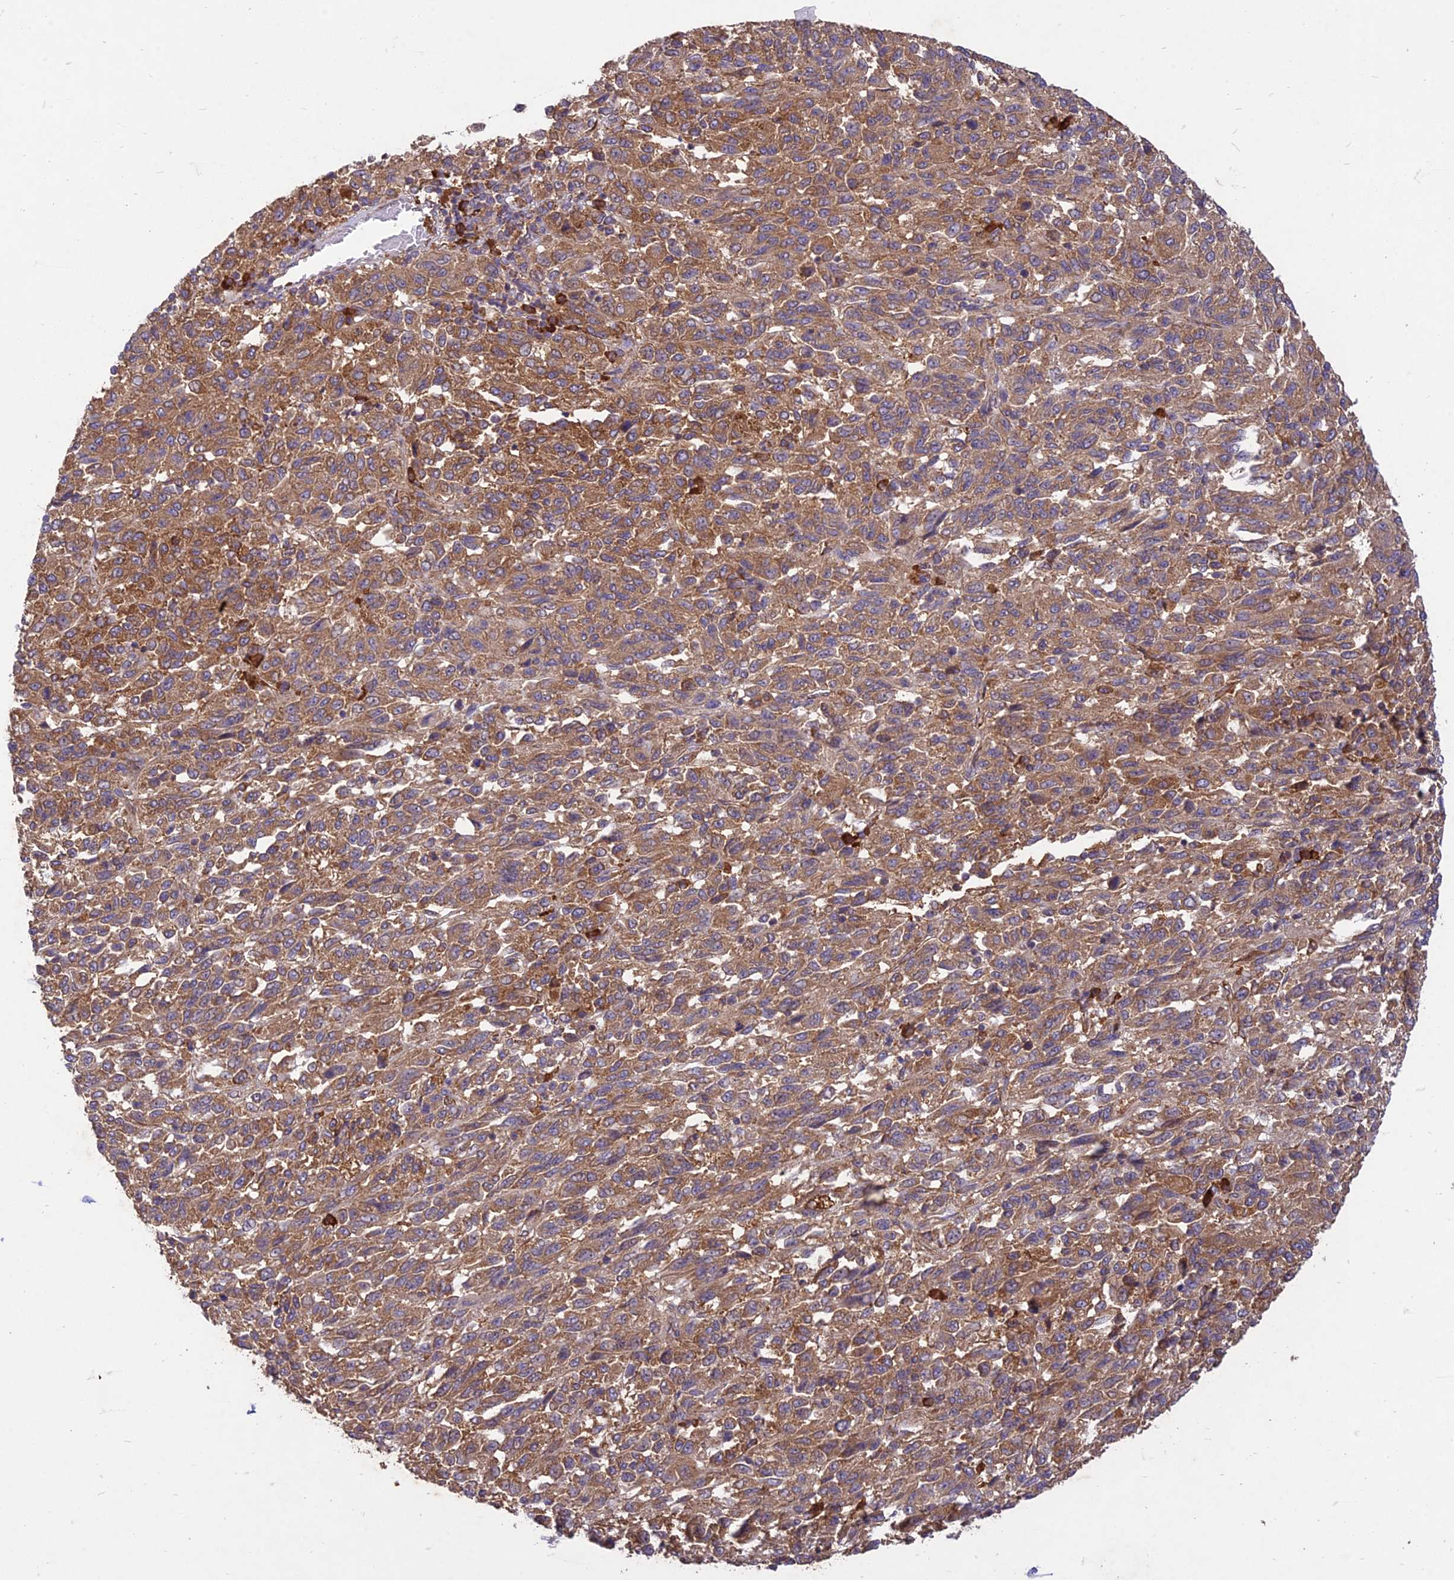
{"staining": {"intensity": "moderate", "quantity": ">75%", "location": "cytoplasmic/membranous"}, "tissue": "melanoma", "cell_type": "Tumor cells", "image_type": "cancer", "snomed": [{"axis": "morphology", "description": "Malignant melanoma, Metastatic site"}, {"axis": "topography", "description": "Lung"}], "caption": "High-magnification brightfield microscopy of malignant melanoma (metastatic site) stained with DAB (3,3'-diaminobenzidine) (brown) and counterstained with hematoxylin (blue). tumor cells exhibit moderate cytoplasmic/membranous positivity is appreciated in about>75% of cells.", "gene": "NXNL2", "patient": {"sex": "male", "age": 64}}